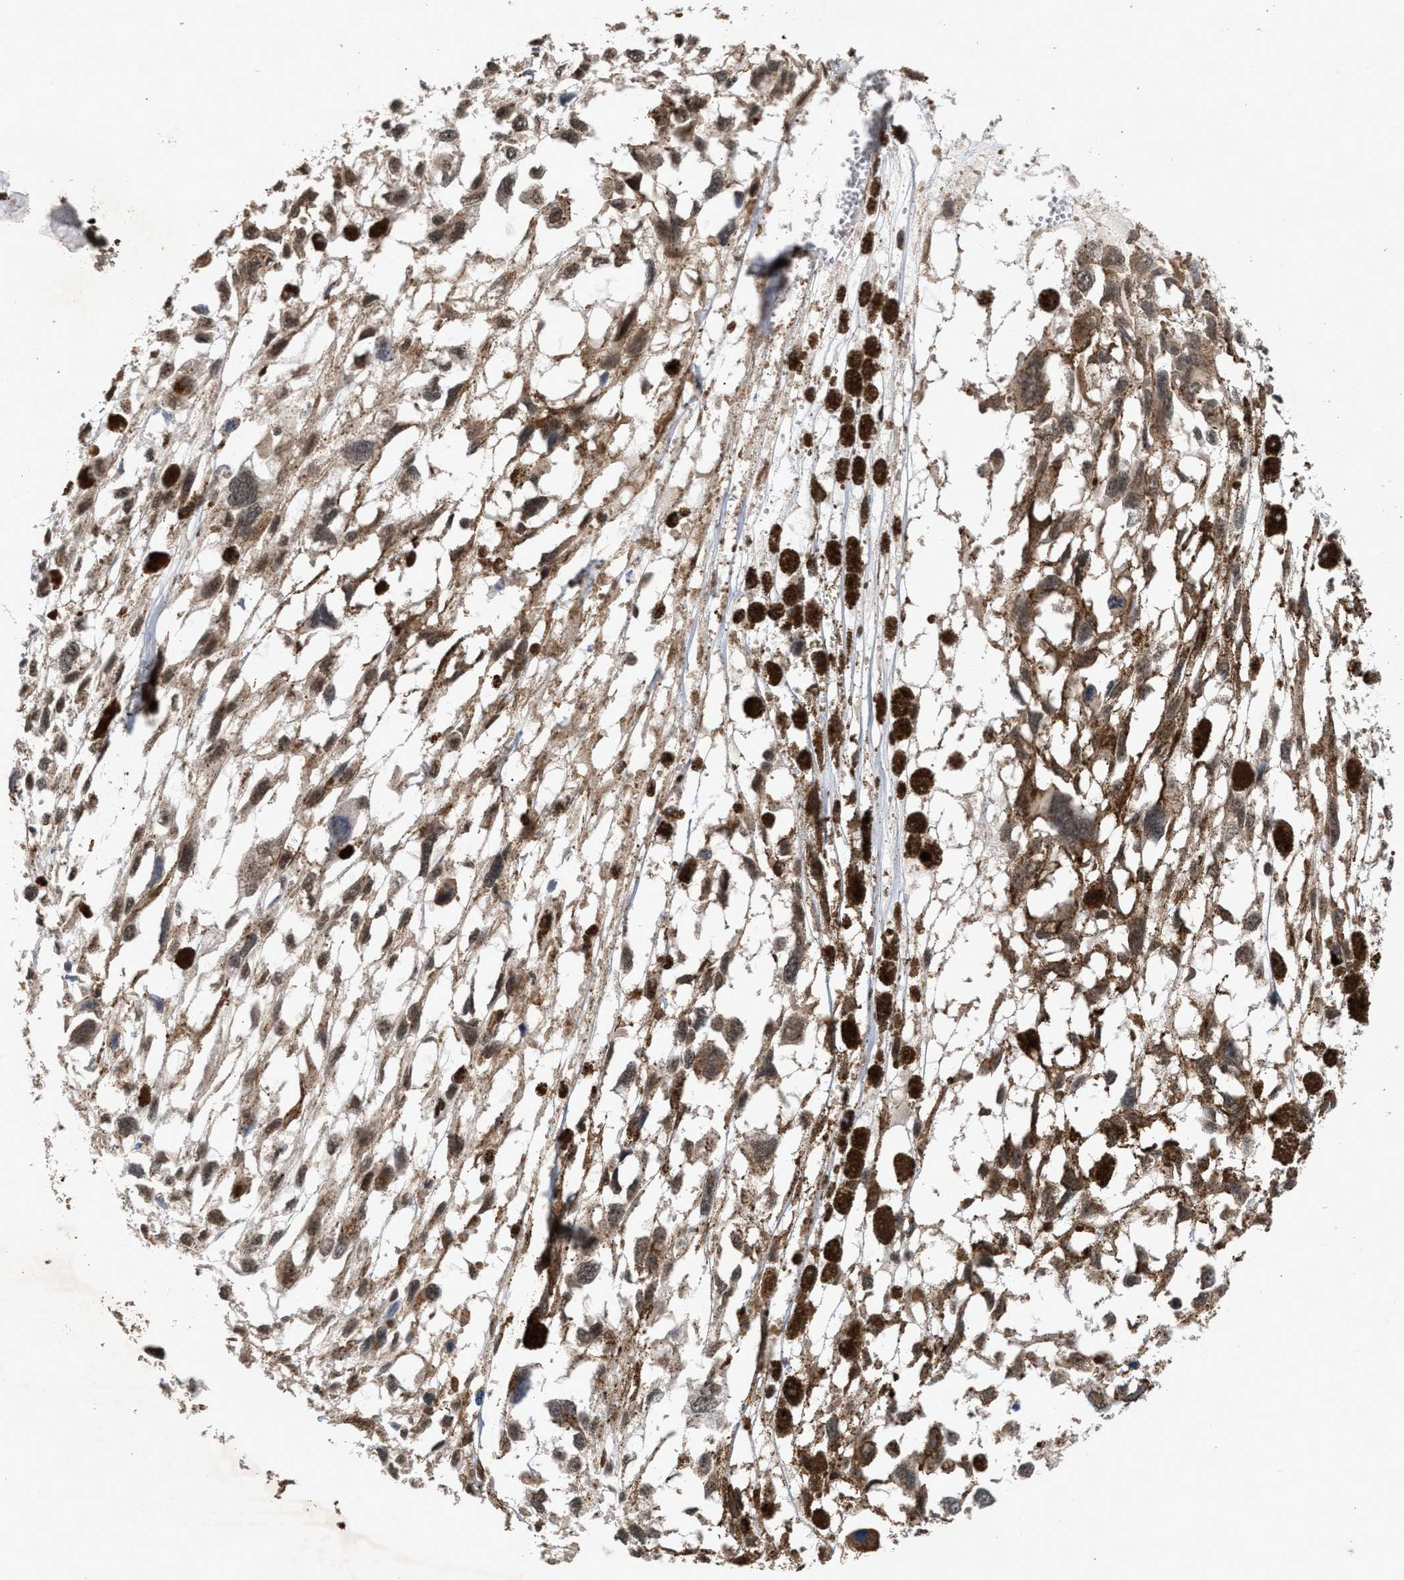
{"staining": {"intensity": "weak", "quantity": ">75%", "location": "cytoplasmic/membranous,nuclear"}, "tissue": "melanoma", "cell_type": "Tumor cells", "image_type": "cancer", "snomed": [{"axis": "morphology", "description": "Malignant melanoma, Metastatic site"}, {"axis": "topography", "description": "Lymph node"}], "caption": "Approximately >75% of tumor cells in human melanoma reveal weak cytoplasmic/membranous and nuclear protein staining as visualized by brown immunohistochemical staining.", "gene": "MKNK2", "patient": {"sex": "male", "age": 59}}